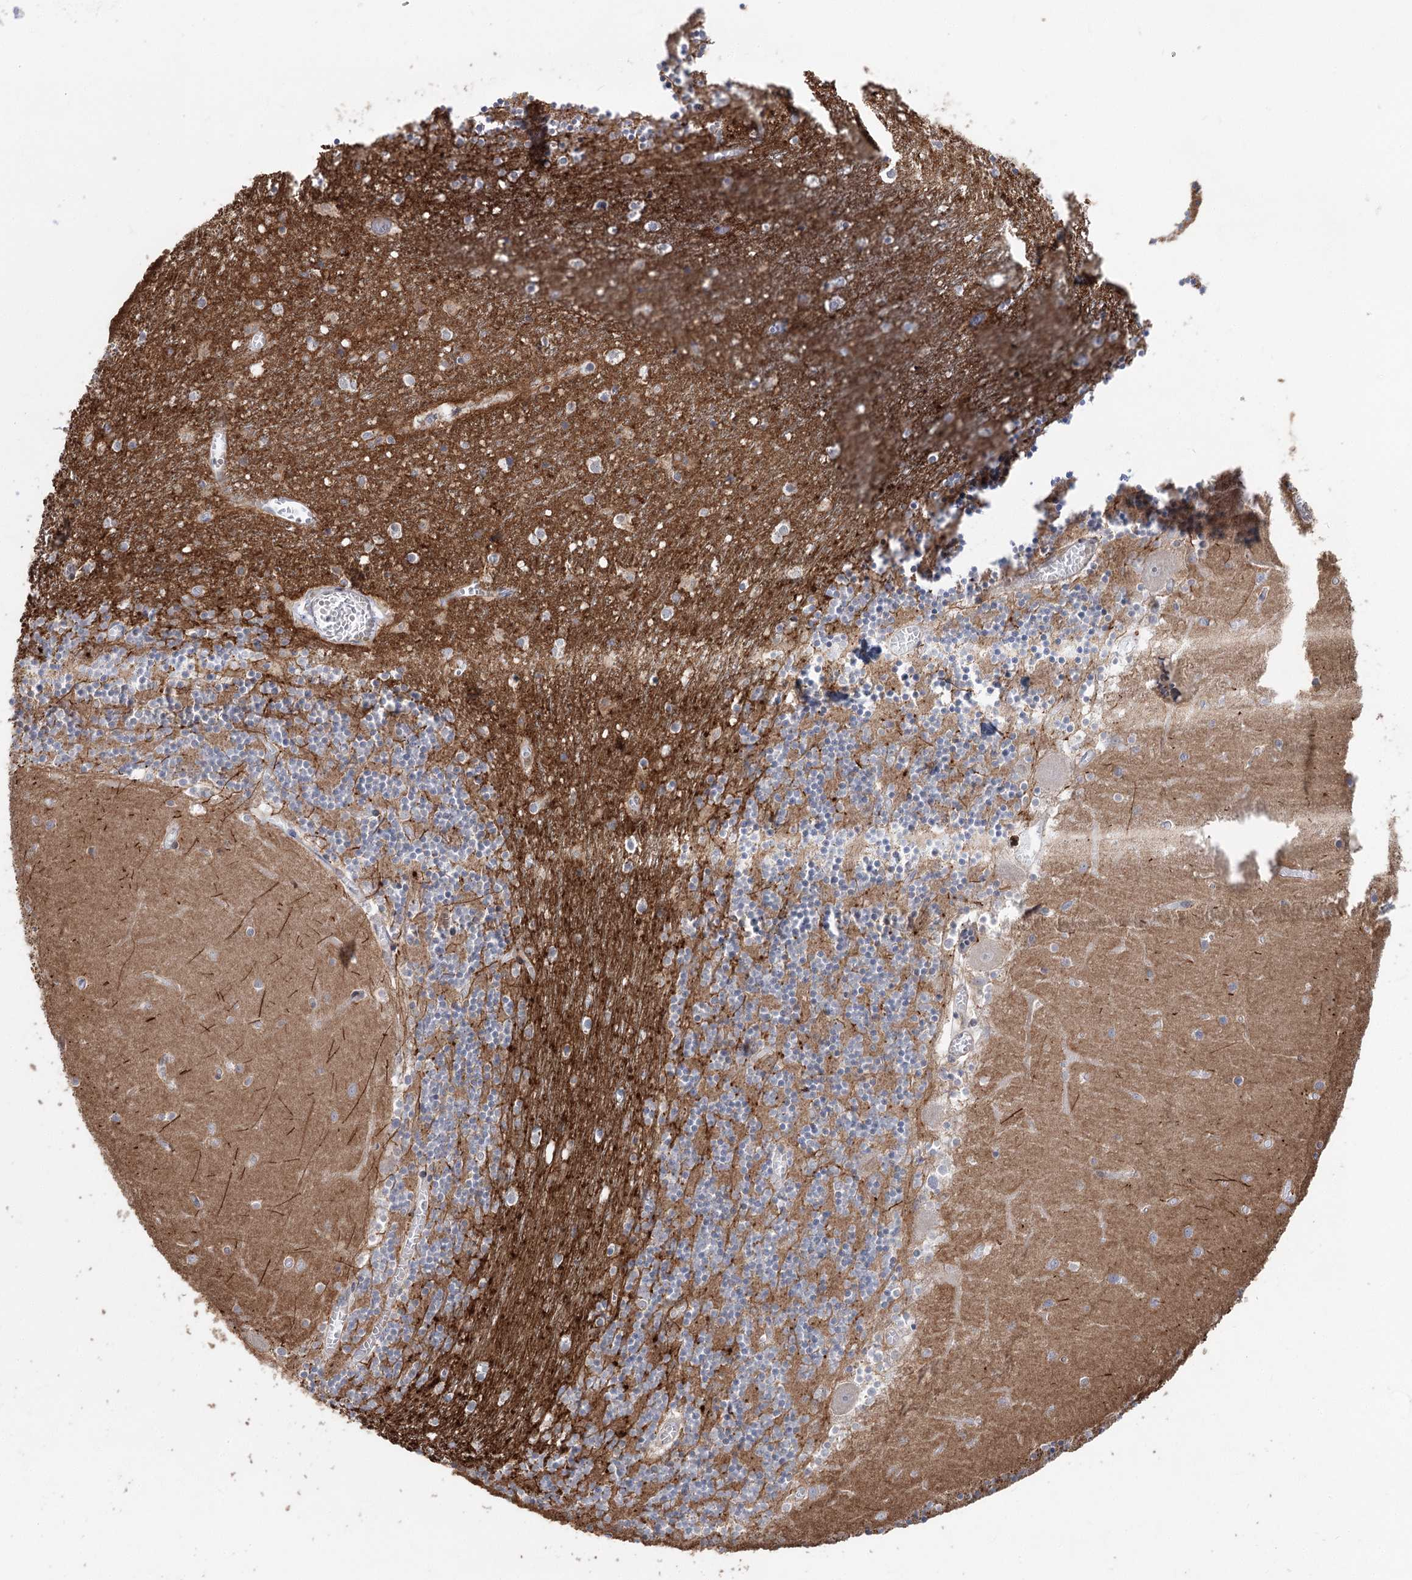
{"staining": {"intensity": "moderate", "quantity": "25%-75%", "location": "cytoplasmic/membranous"}, "tissue": "cerebellum", "cell_type": "Cells in granular layer", "image_type": "normal", "snomed": [{"axis": "morphology", "description": "Normal tissue, NOS"}, {"axis": "topography", "description": "Cerebellum"}], "caption": "Human cerebellum stained with a brown dye reveals moderate cytoplasmic/membranous positive positivity in about 25%-75% of cells in granular layer.", "gene": "SCN11A", "patient": {"sex": "female", "age": 28}}